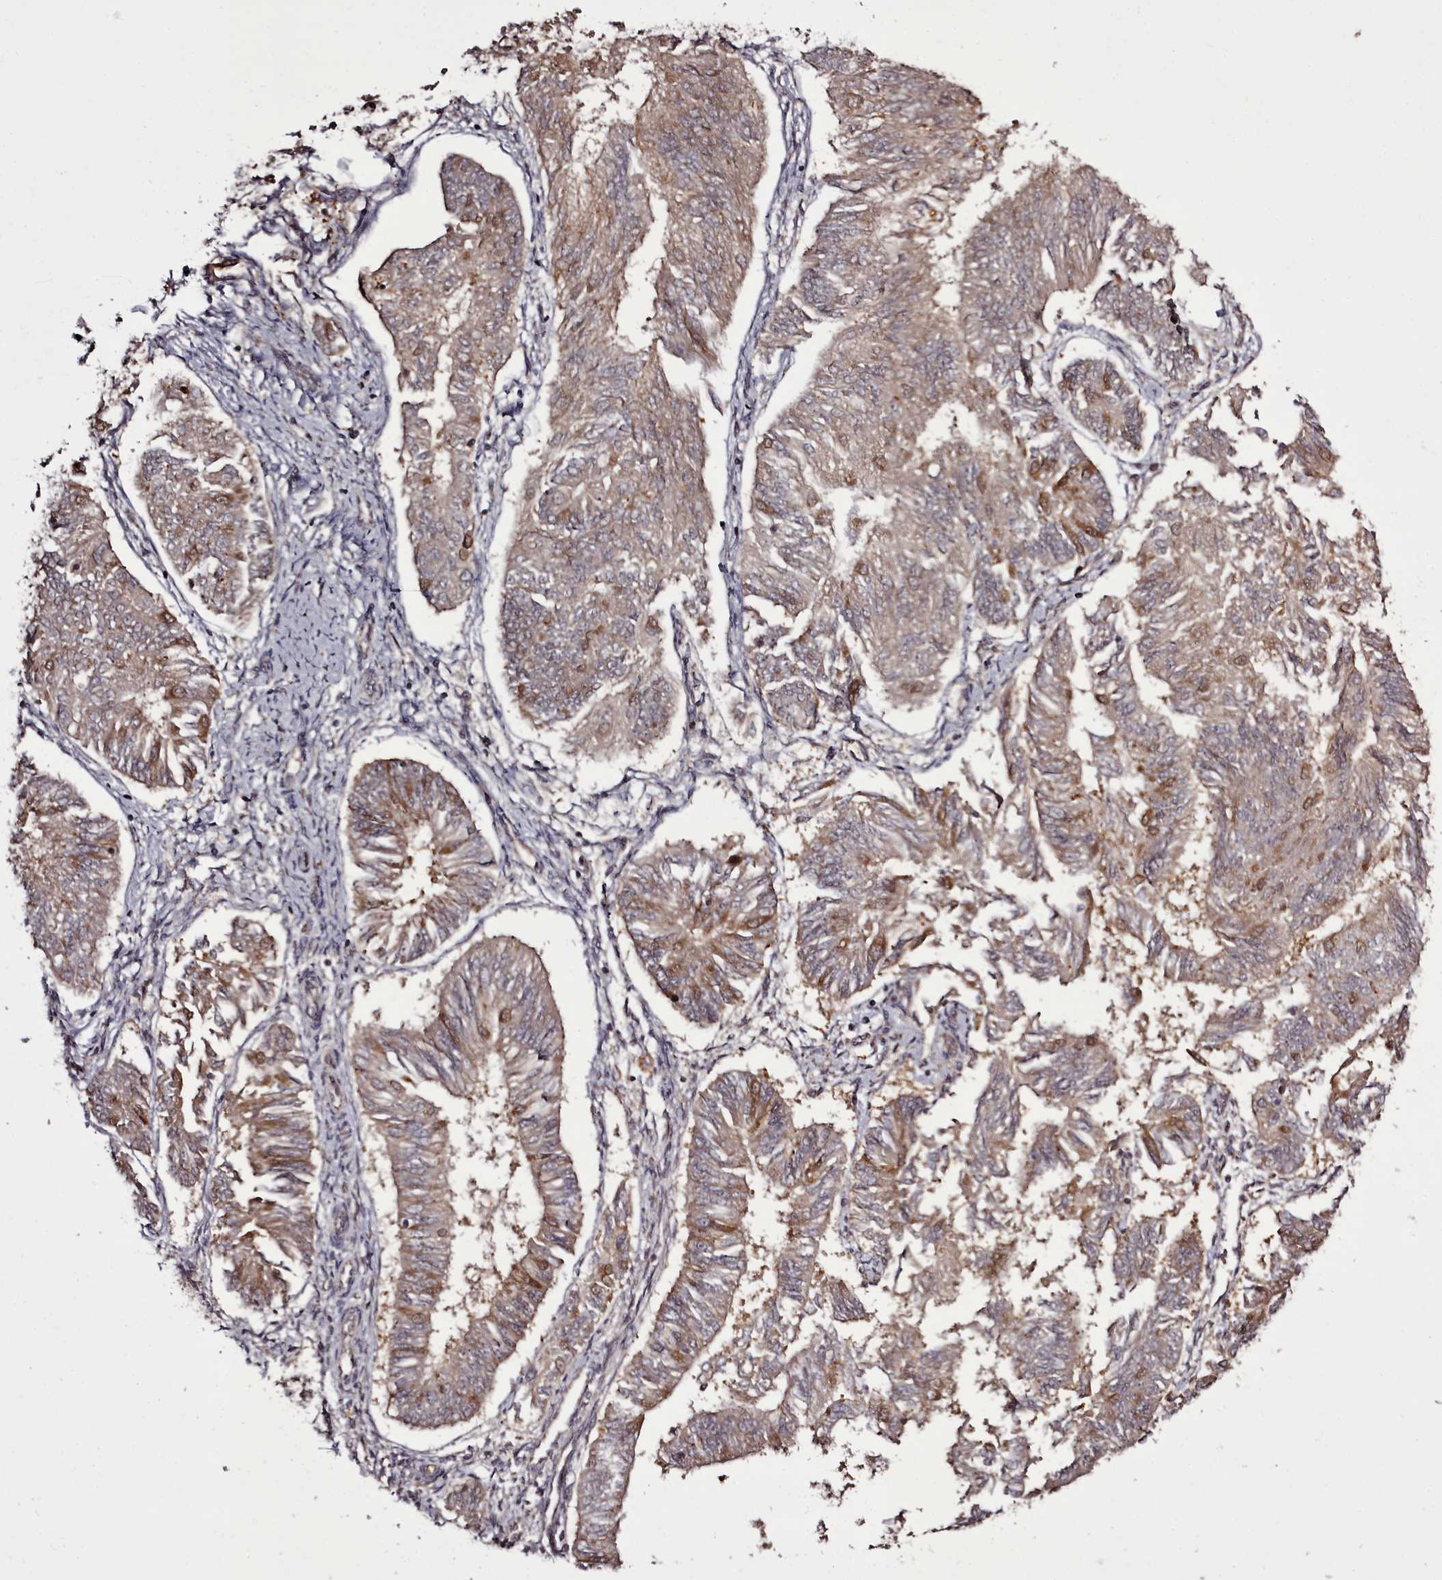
{"staining": {"intensity": "moderate", "quantity": "<25%", "location": "cytoplasmic/membranous"}, "tissue": "endometrial cancer", "cell_type": "Tumor cells", "image_type": "cancer", "snomed": [{"axis": "morphology", "description": "Adenocarcinoma, NOS"}, {"axis": "topography", "description": "Endometrium"}], "caption": "Immunohistochemistry (IHC) histopathology image of neoplastic tissue: adenocarcinoma (endometrial) stained using immunohistochemistry displays low levels of moderate protein expression localized specifically in the cytoplasmic/membranous of tumor cells, appearing as a cytoplasmic/membranous brown color.", "gene": "PCBP2", "patient": {"sex": "female", "age": 58}}